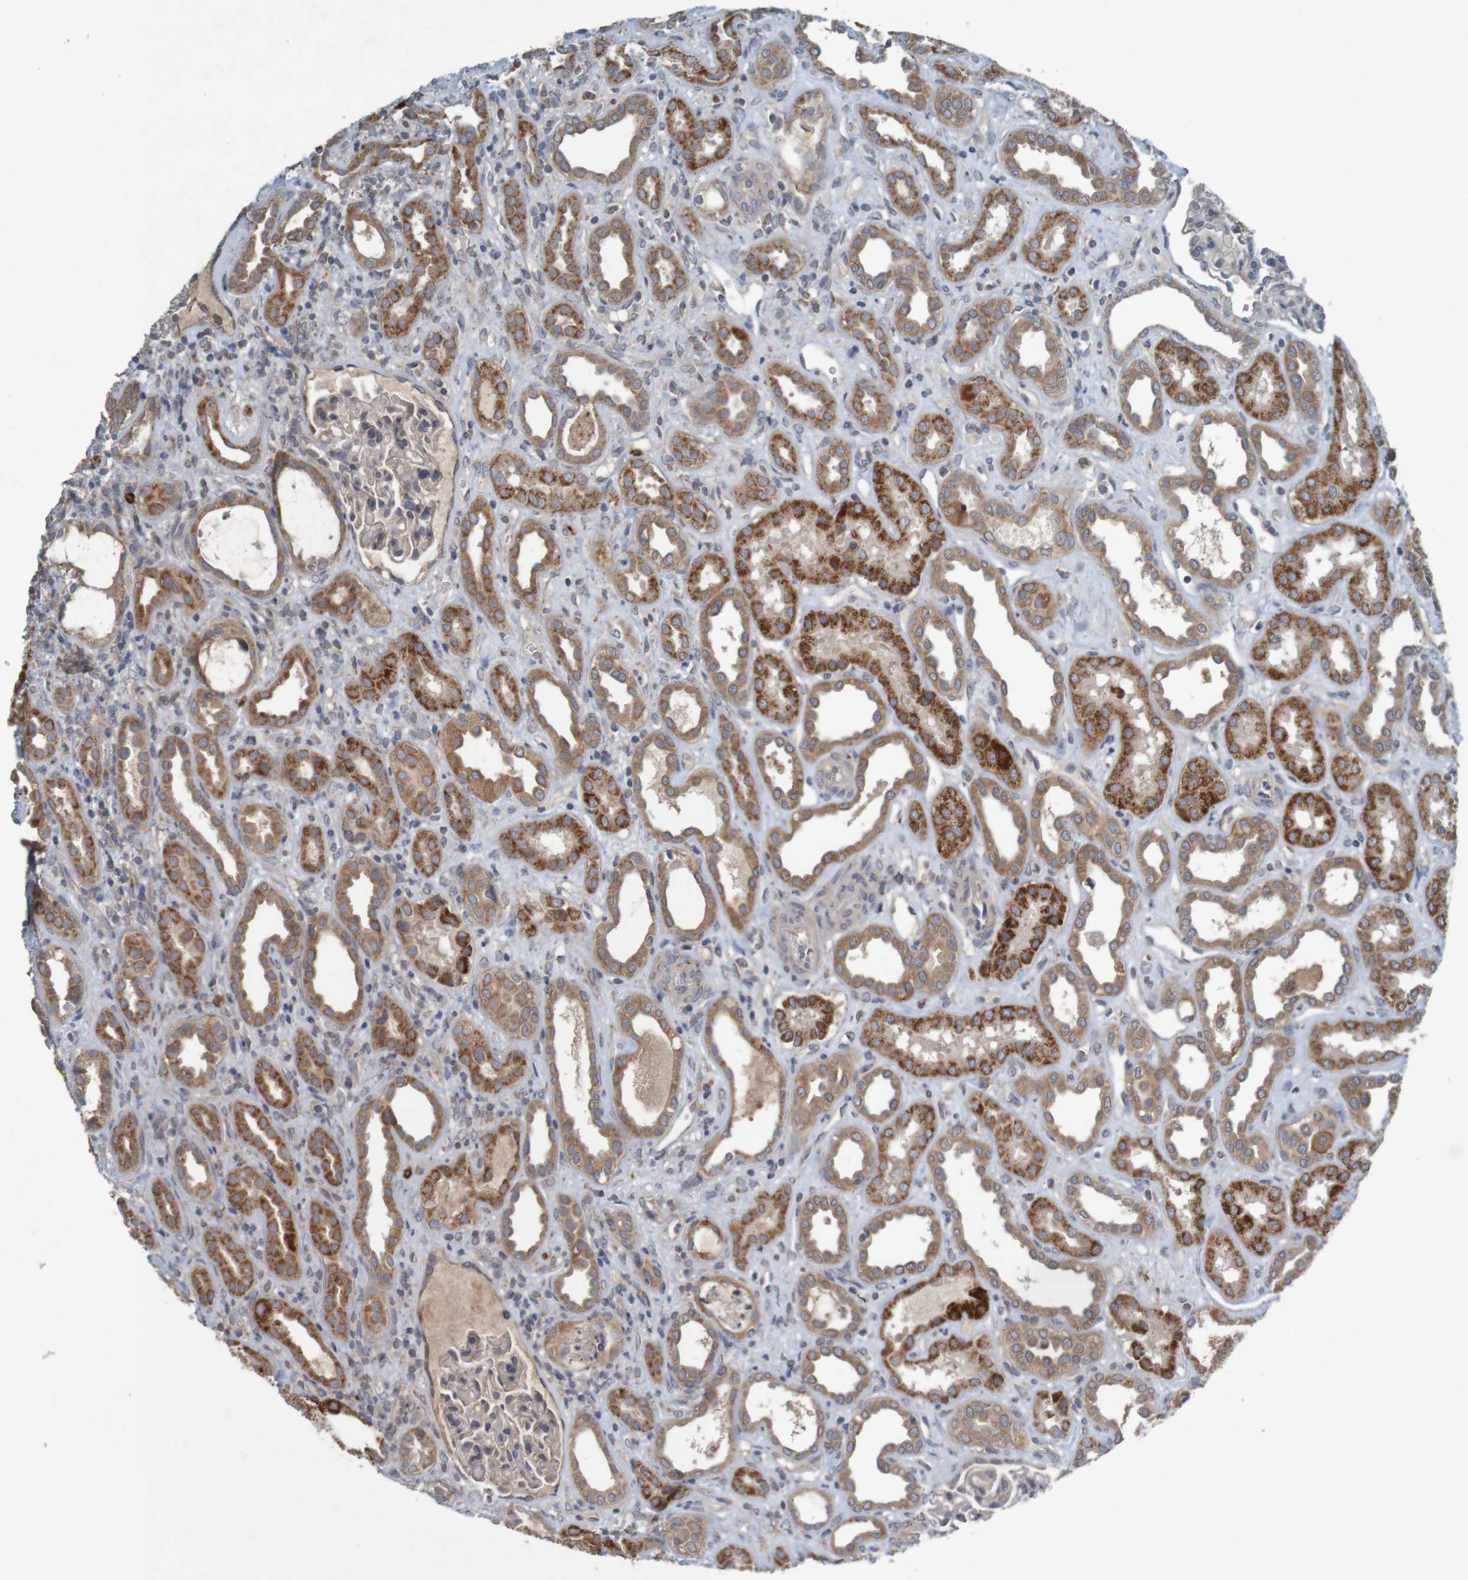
{"staining": {"intensity": "negative", "quantity": "none", "location": "none"}, "tissue": "kidney", "cell_type": "Cells in glomeruli", "image_type": "normal", "snomed": [{"axis": "morphology", "description": "Normal tissue, NOS"}, {"axis": "topography", "description": "Kidney"}], "caption": "Immunohistochemical staining of benign kidney shows no significant staining in cells in glomeruli. (Stains: DAB (3,3'-diaminobenzidine) immunohistochemistry with hematoxylin counter stain, Microscopy: brightfield microscopy at high magnification).", "gene": "B3GAT2", "patient": {"sex": "male", "age": 59}}